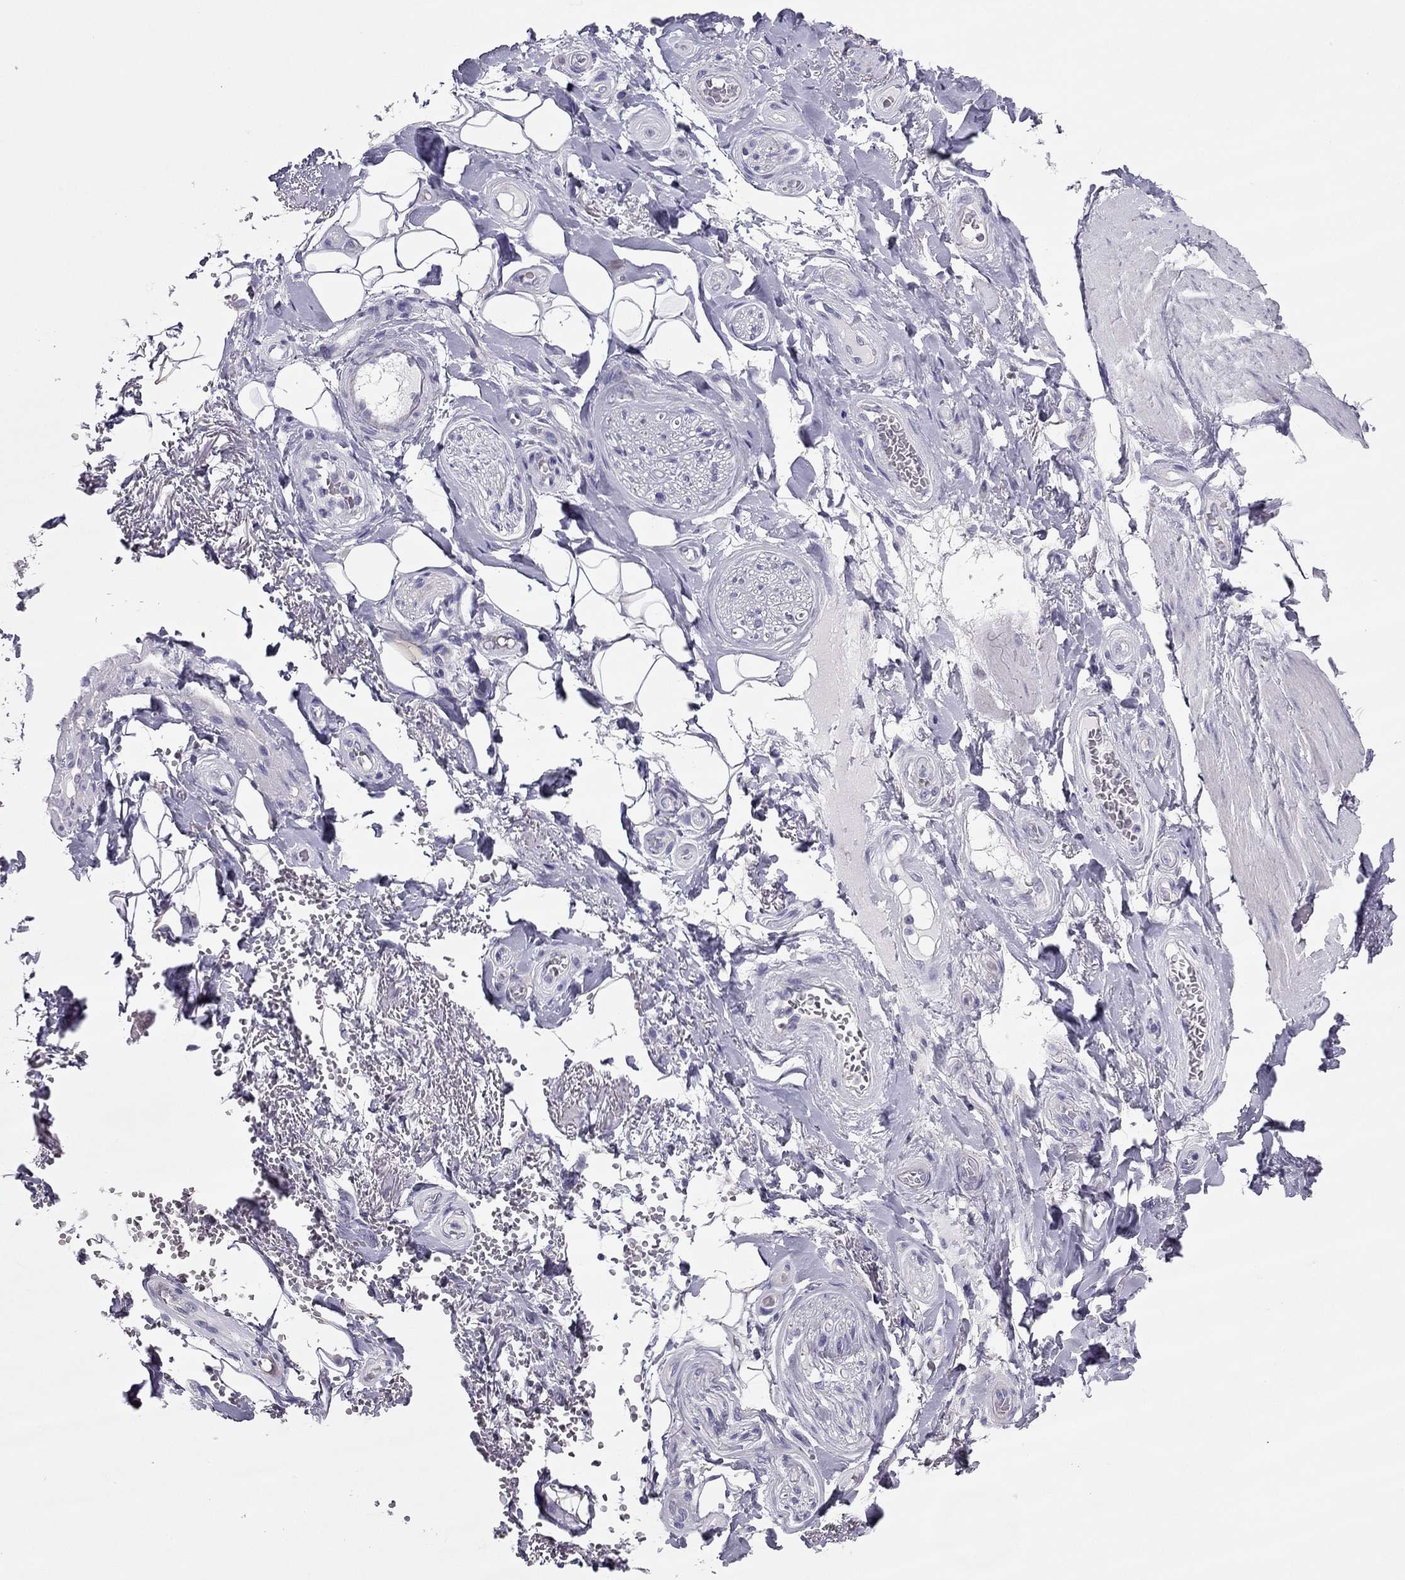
{"staining": {"intensity": "negative", "quantity": "none", "location": "none"}, "tissue": "adipose tissue", "cell_type": "Adipocytes", "image_type": "normal", "snomed": [{"axis": "morphology", "description": "Normal tissue, NOS"}, {"axis": "topography", "description": "Anal"}, {"axis": "topography", "description": "Peripheral nerve tissue"}], "caption": "Immunohistochemistry (IHC) photomicrograph of benign adipose tissue: human adipose tissue stained with DAB reveals no significant protein positivity in adipocytes. (Immunohistochemistry (IHC), brightfield microscopy, high magnification).", "gene": "PDE6A", "patient": {"sex": "male", "age": 53}}